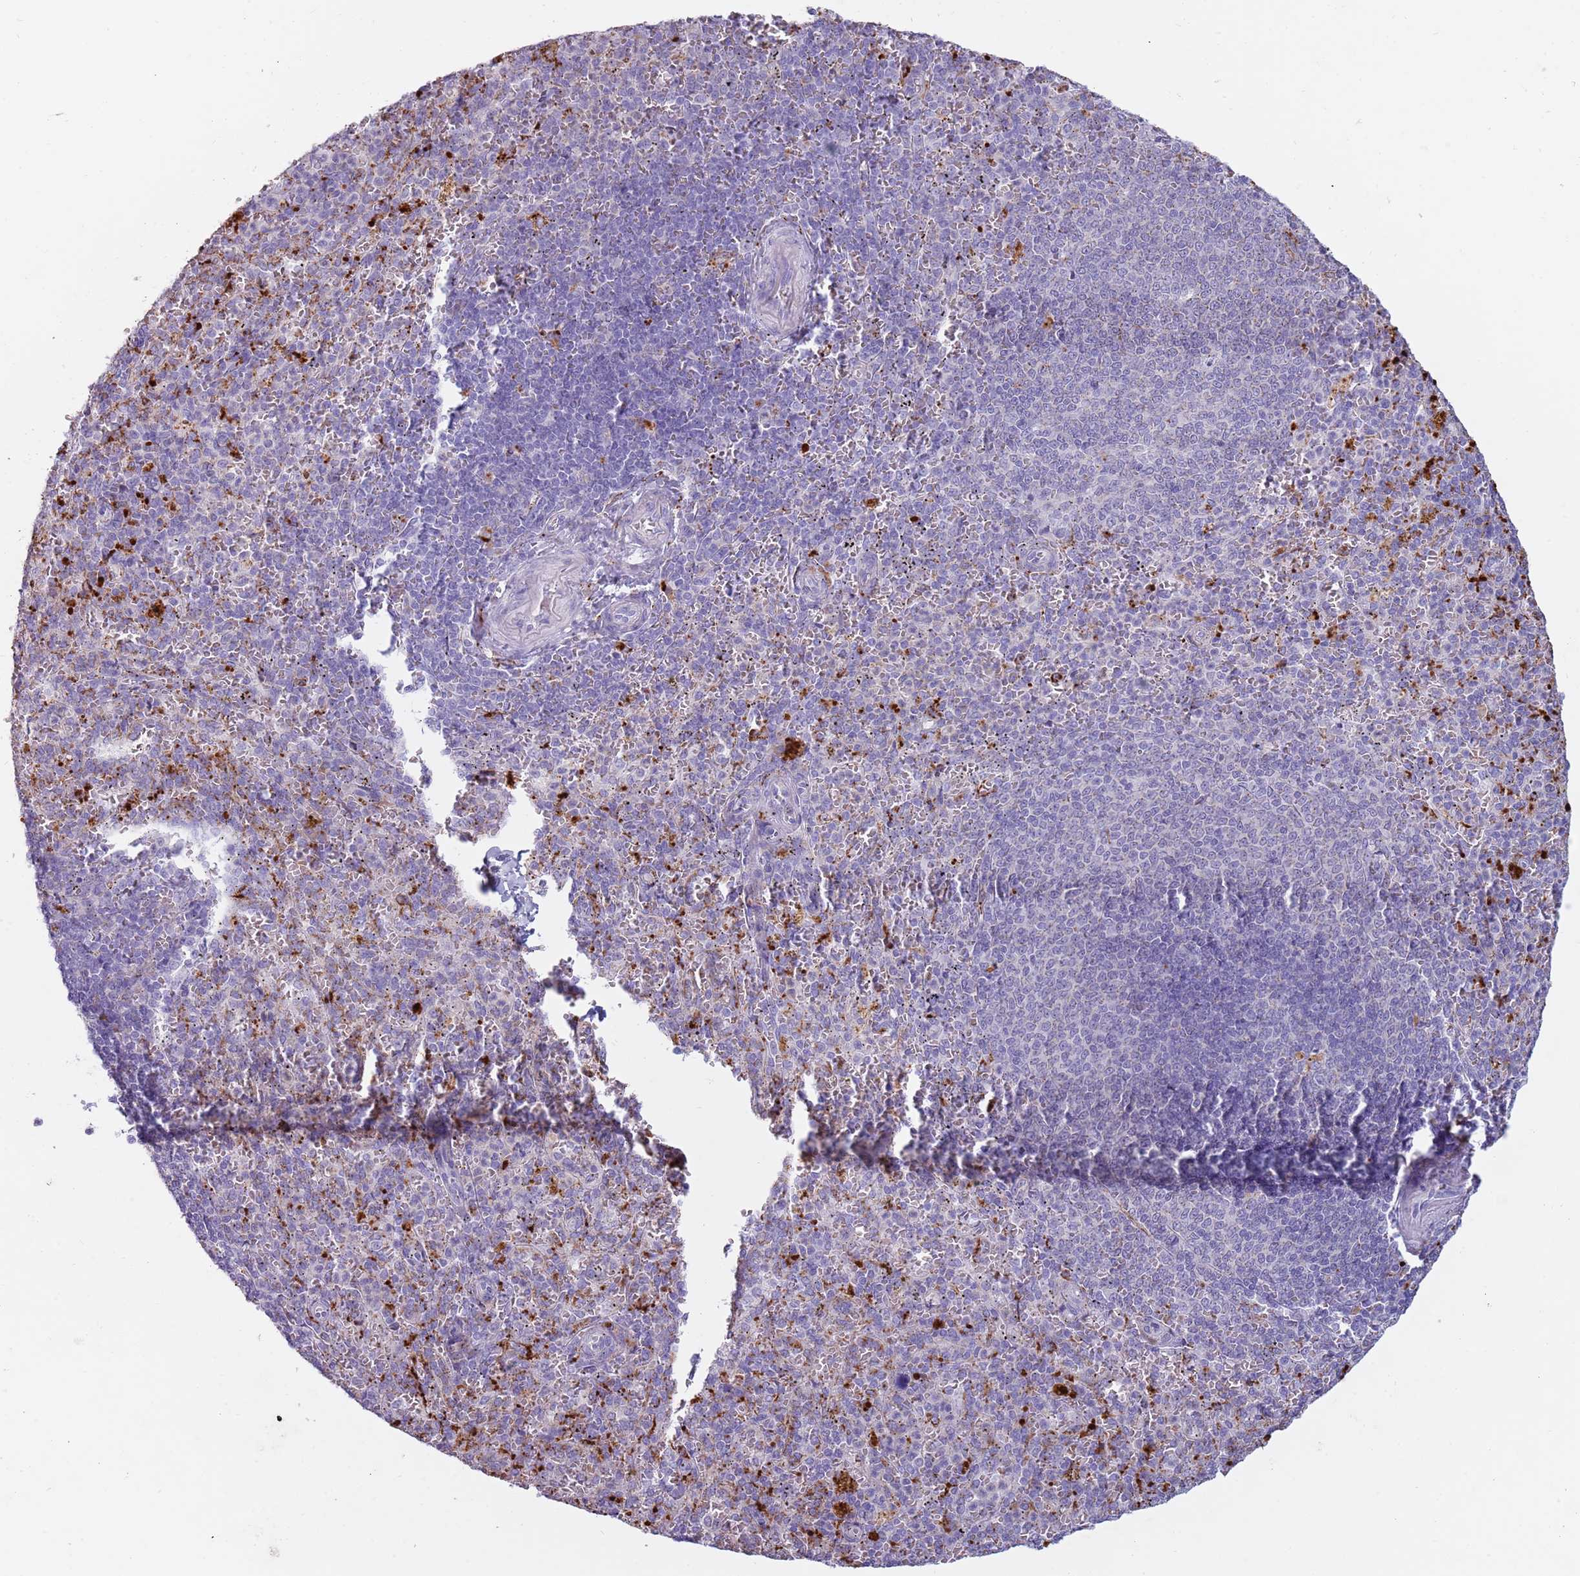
{"staining": {"intensity": "negative", "quantity": "none", "location": "none"}, "tissue": "spleen", "cell_type": "Cells in red pulp", "image_type": "normal", "snomed": [{"axis": "morphology", "description": "Normal tissue, NOS"}, {"axis": "topography", "description": "Spleen"}], "caption": "High magnification brightfield microscopy of unremarkable spleen stained with DAB (brown) and counterstained with hematoxylin (blue): cells in red pulp show no significant positivity.", "gene": "NWD2", "patient": {"sex": "female", "age": 21}}